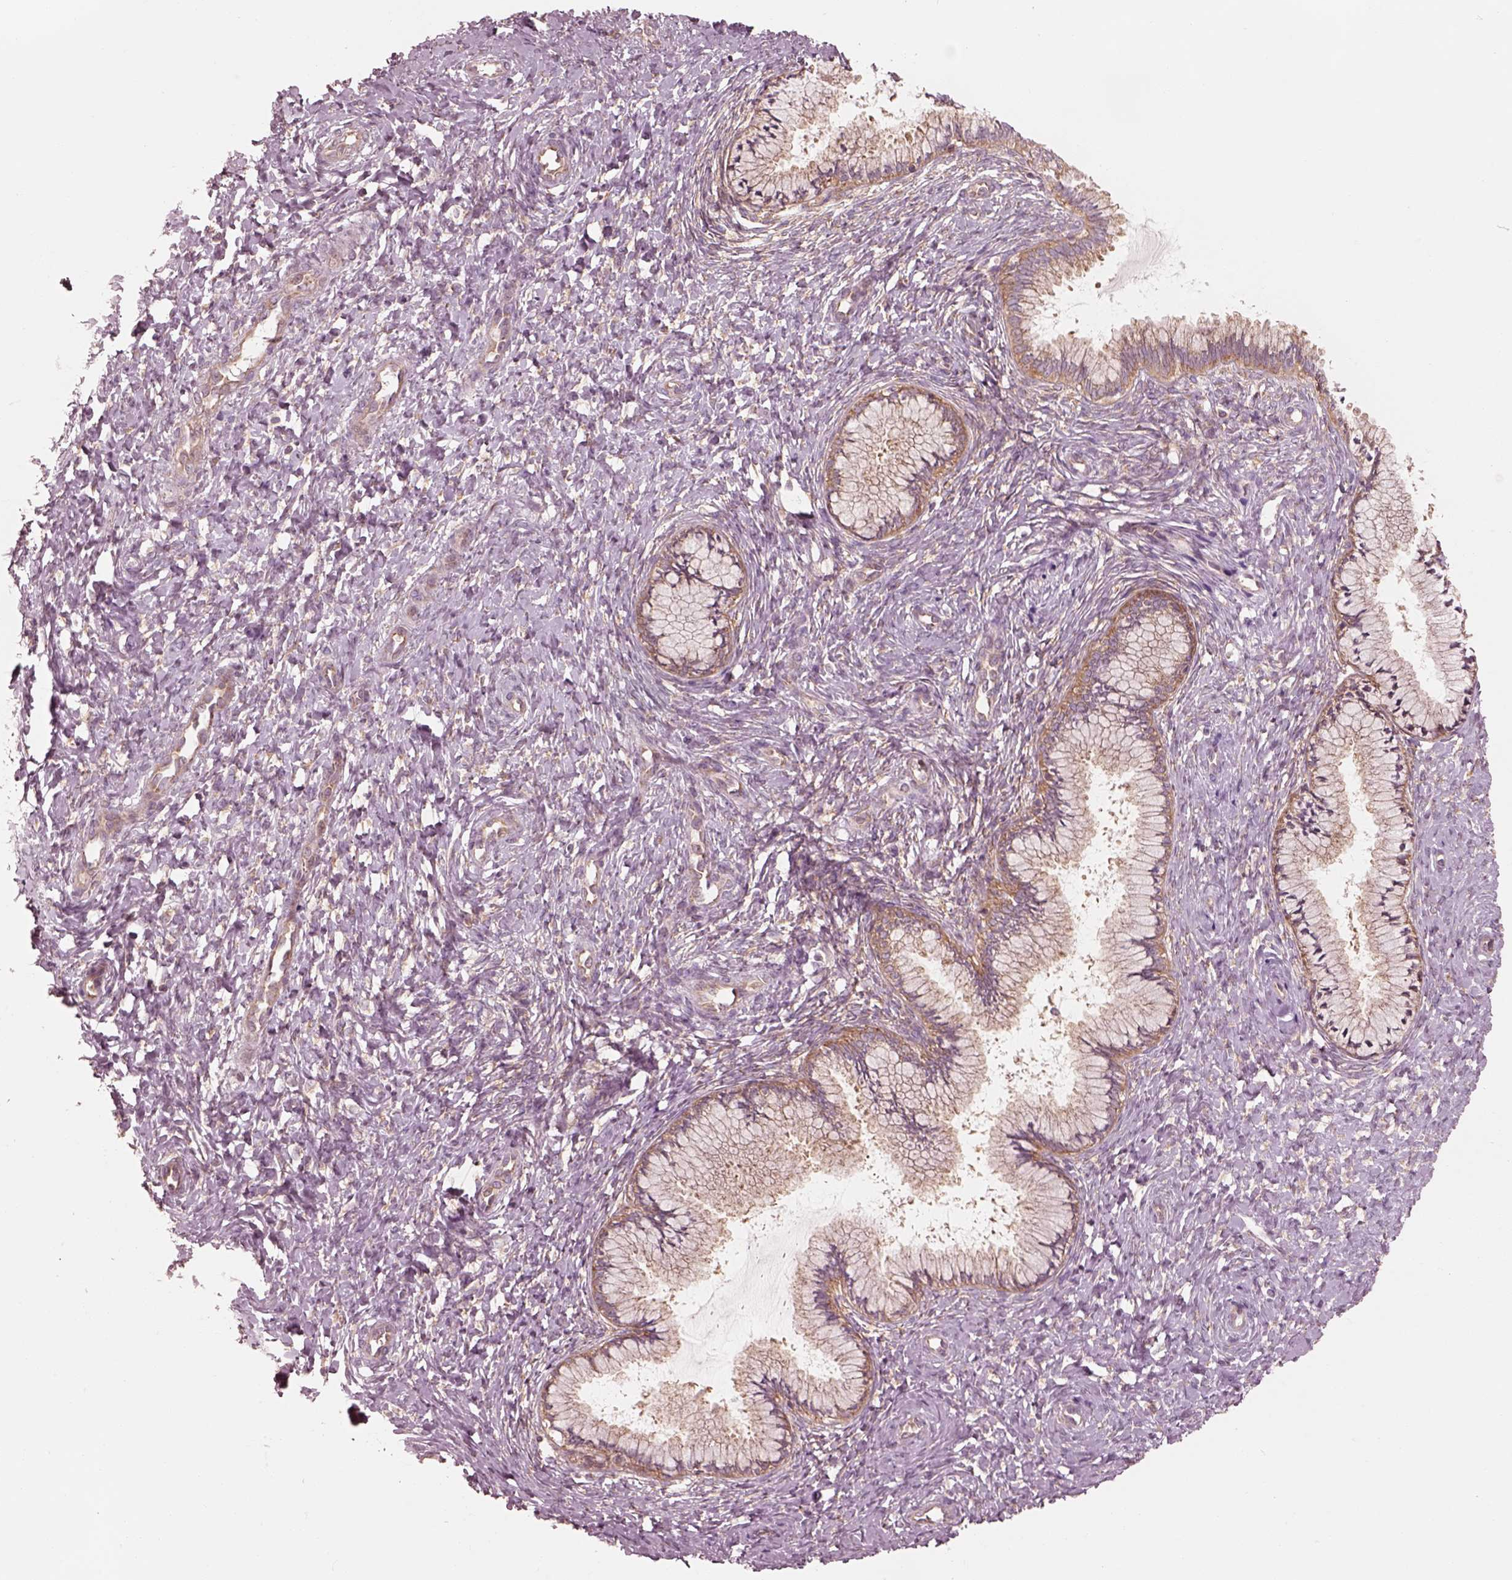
{"staining": {"intensity": "moderate", "quantity": ">75%", "location": "cytoplasmic/membranous"}, "tissue": "cervix", "cell_type": "Glandular cells", "image_type": "normal", "snomed": [{"axis": "morphology", "description": "Normal tissue, NOS"}, {"axis": "topography", "description": "Cervix"}], "caption": "Cervix stained with DAB immunohistochemistry demonstrates medium levels of moderate cytoplasmic/membranous staining in approximately >75% of glandular cells. The protein is stained brown, and the nuclei are stained in blue (DAB (3,3'-diaminobenzidine) IHC with brightfield microscopy, high magnification).", "gene": "CNOT2", "patient": {"sex": "female", "age": 37}}